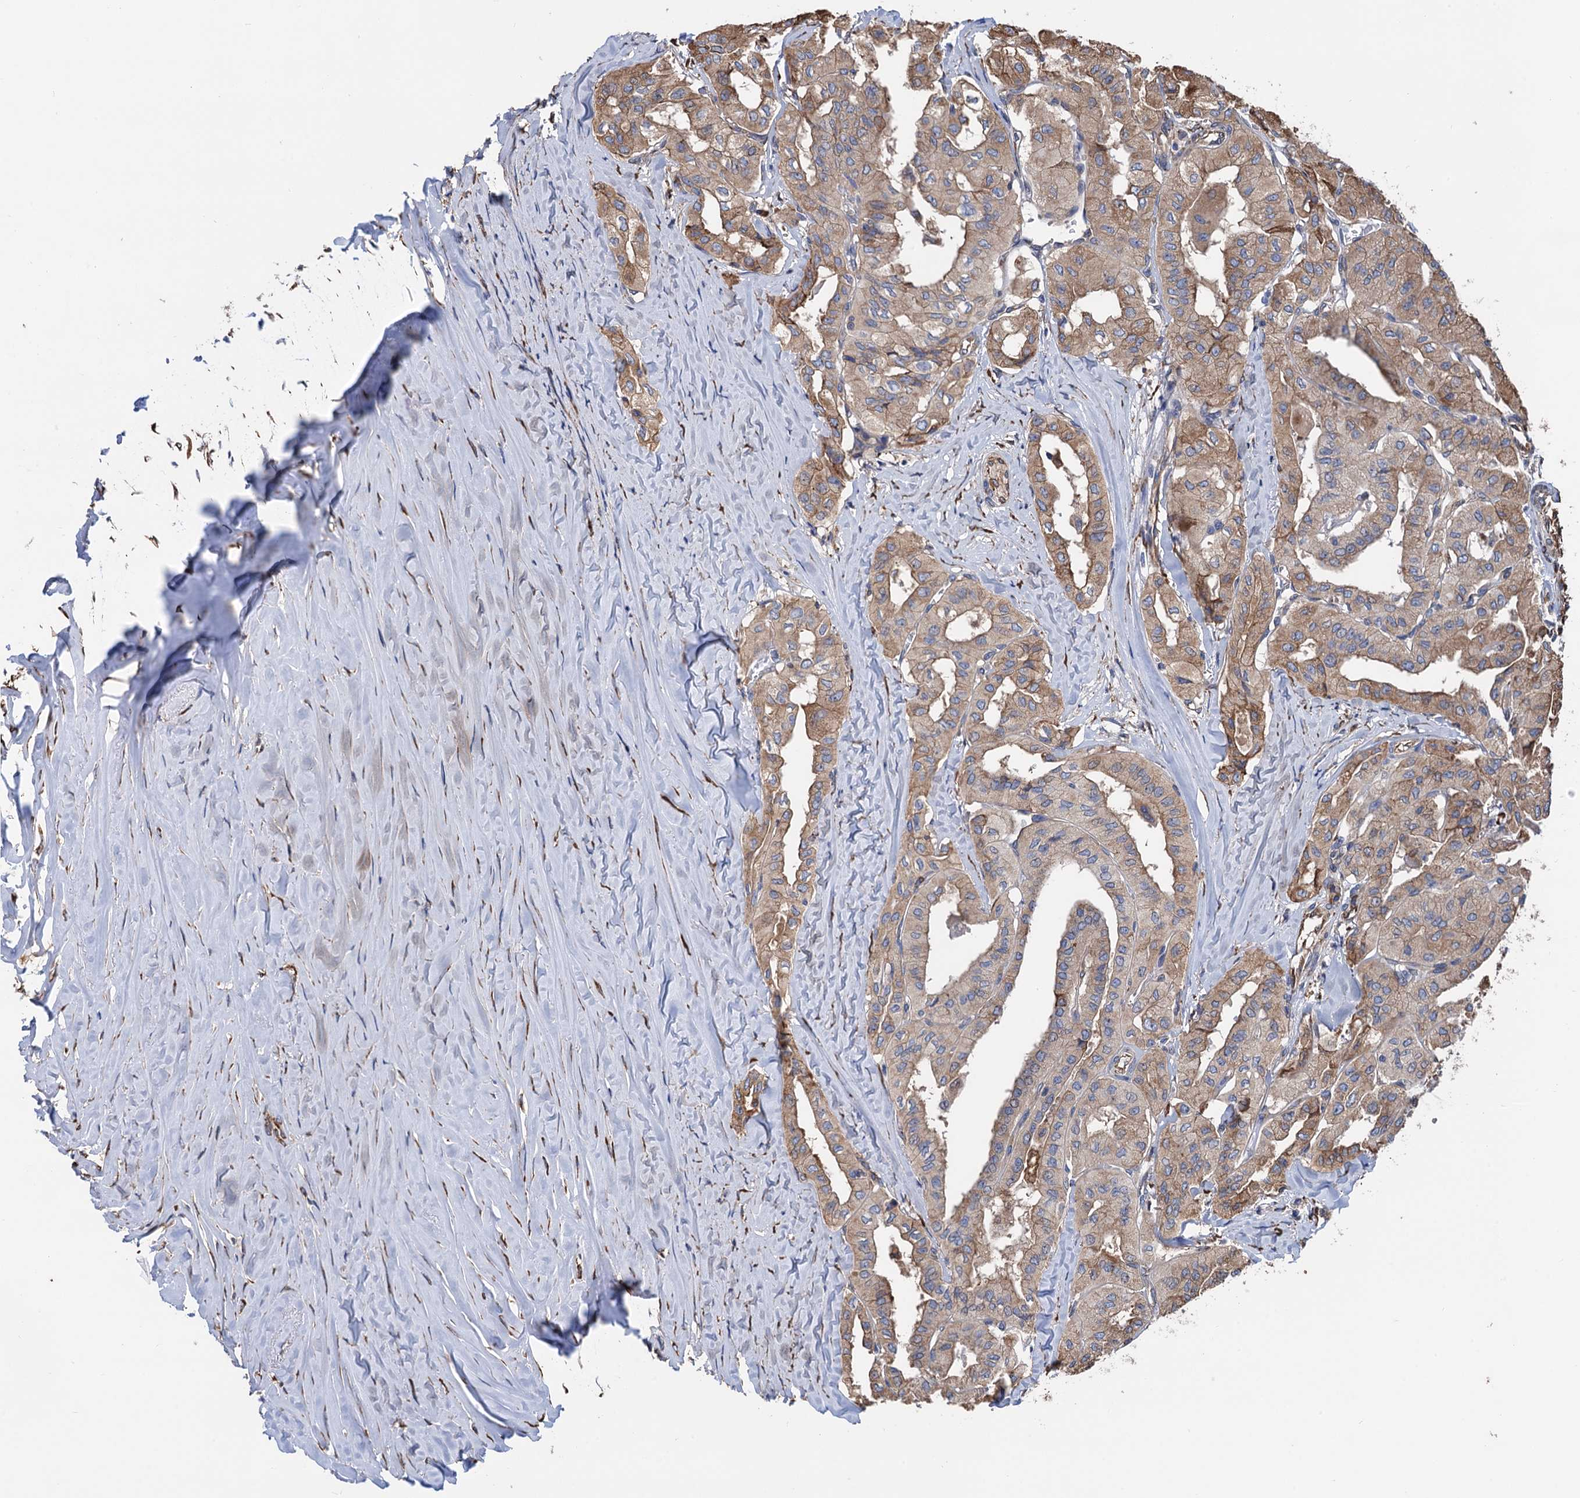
{"staining": {"intensity": "weak", "quantity": "25%-75%", "location": "cytoplasmic/membranous"}, "tissue": "thyroid cancer", "cell_type": "Tumor cells", "image_type": "cancer", "snomed": [{"axis": "morphology", "description": "Papillary adenocarcinoma, NOS"}, {"axis": "topography", "description": "Thyroid gland"}], "caption": "A micrograph of human papillary adenocarcinoma (thyroid) stained for a protein exhibits weak cytoplasmic/membranous brown staining in tumor cells.", "gene": "CNNM1", "patient": {"sex": "female", "age": 59}}